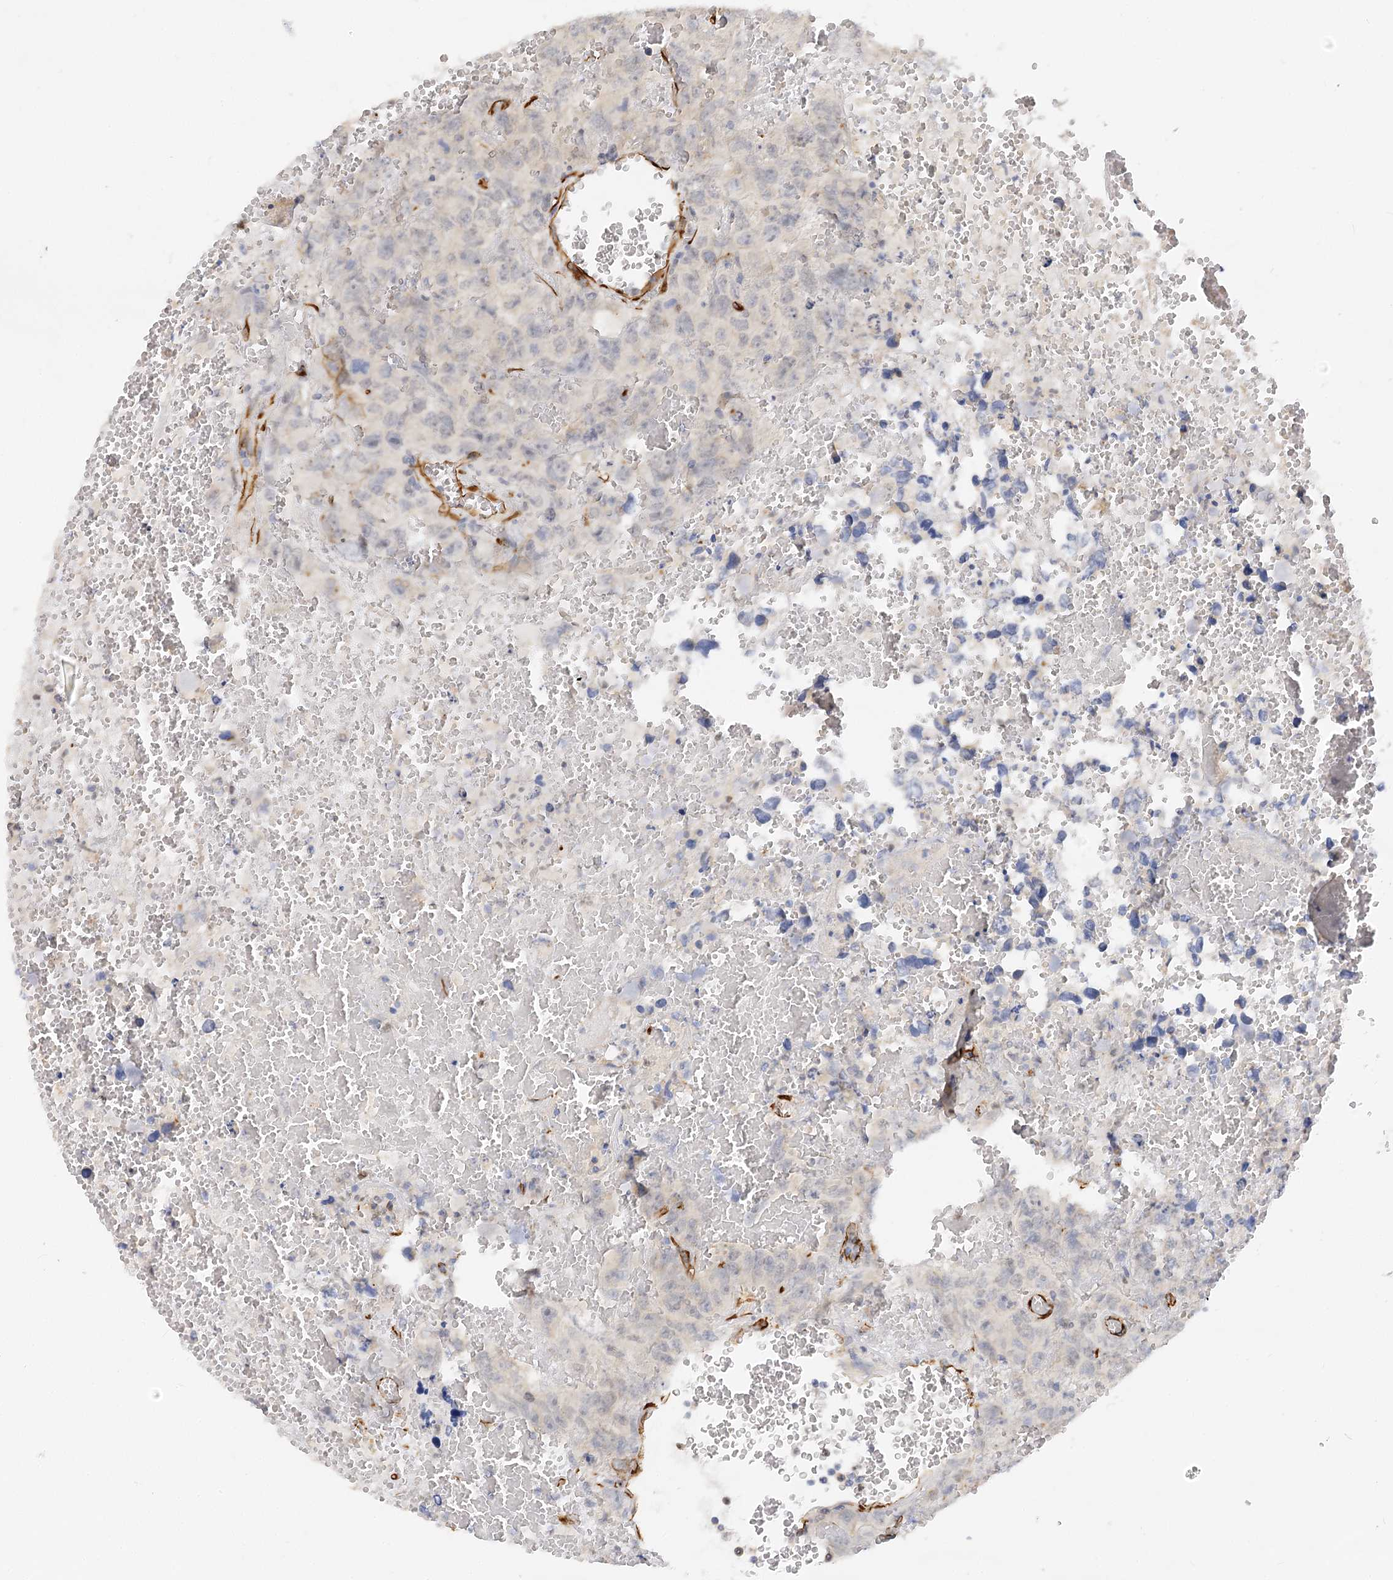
{"staining": {"intensity": "negative", "quantity": "none", "location": "none"}, "tissue": "testis cancer", "cell_type": "Tumor cells", "image_type": "cancer", "snomed": [{"axis": "morphology", "description": "Carcinoma, Embryonal, NOS"}, {"axis": "topography", "description": "Testis"}], "caption": "High power microscopy micrograph of an IHC micrograph of testis embryonal carcinoma, revealing no significant positivity in tumor cells.", "gene": "NELL2", "patient": {"sex": "male", "age": 45}}